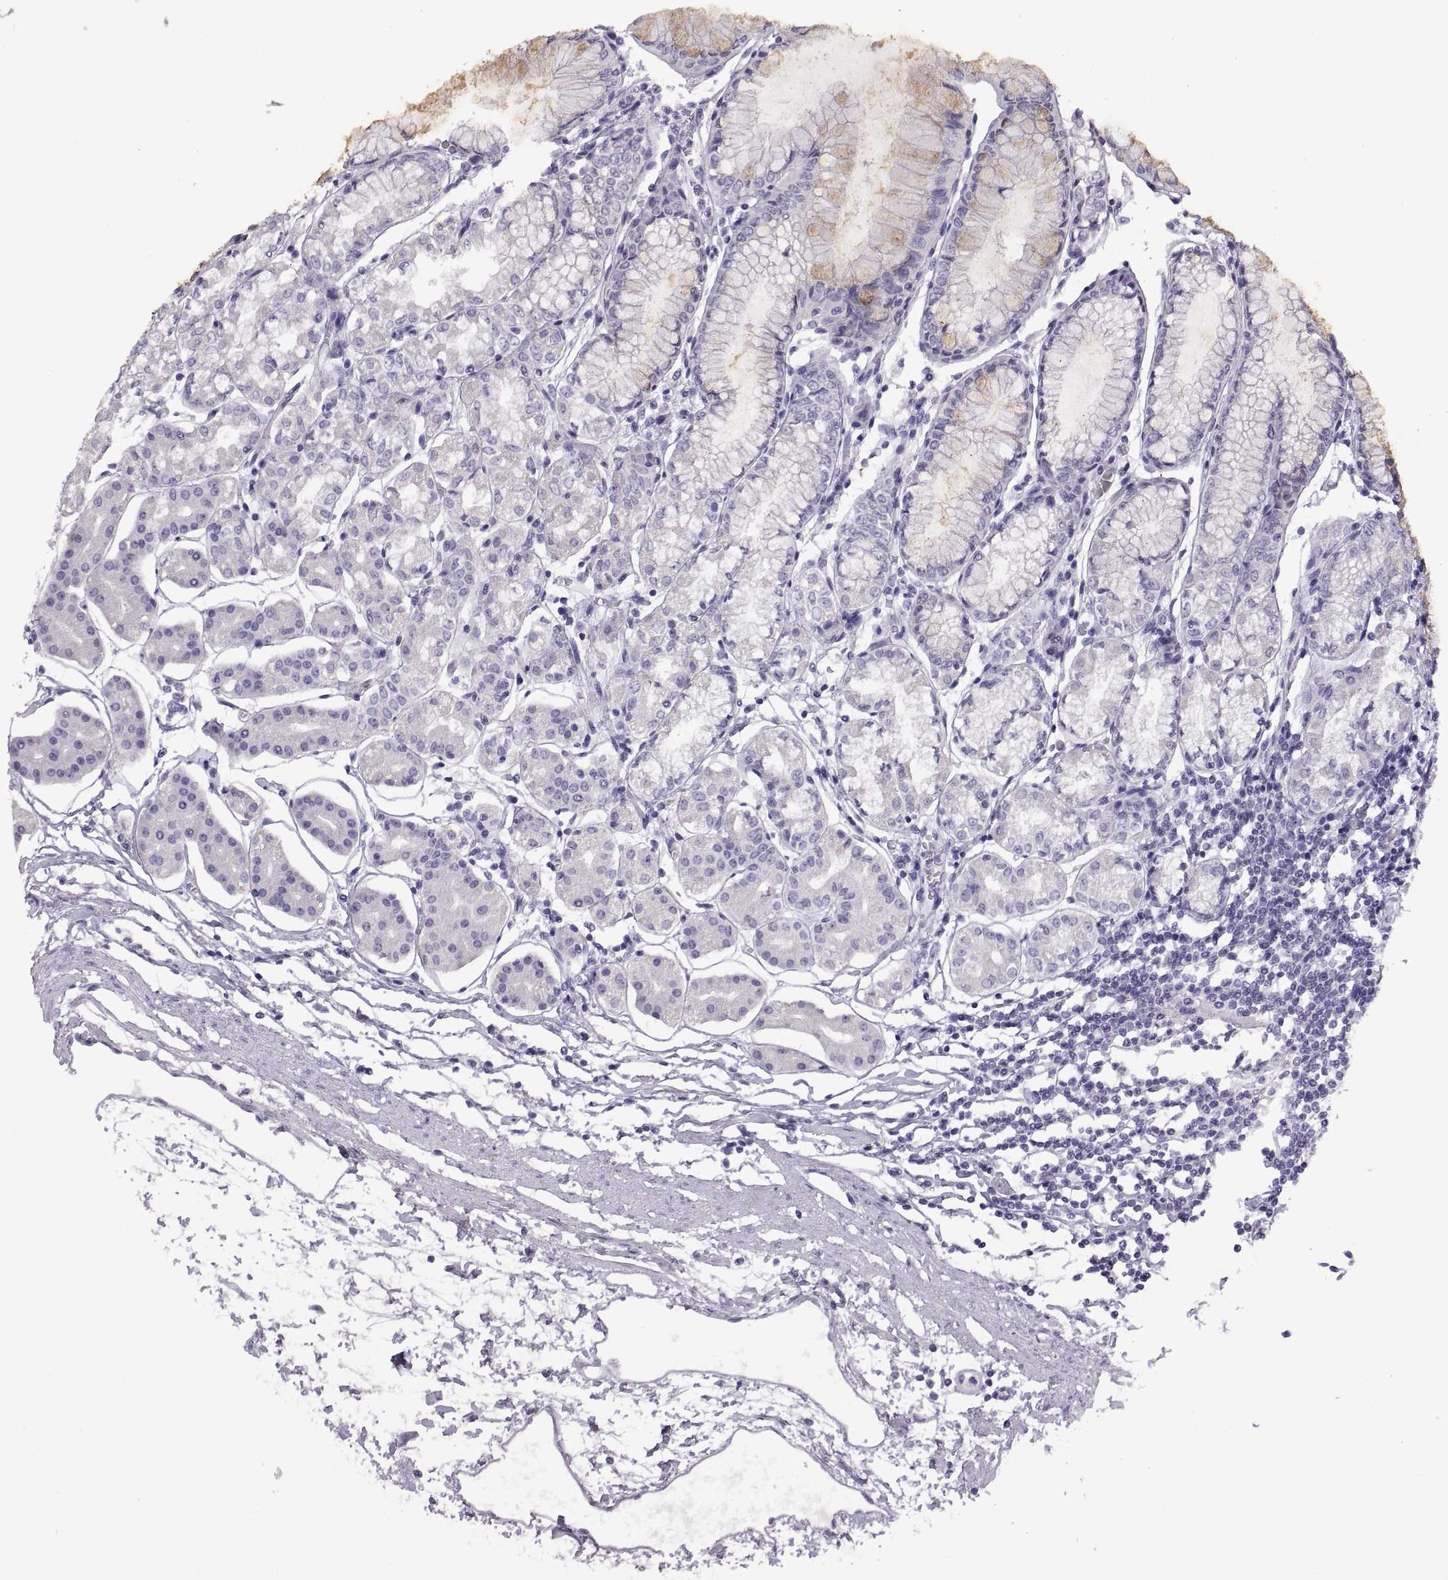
{"staining": {"intensity": "weak", "quantity": "<25%", "location": "cytoplasmic/membranous"}, "tissue": "stomach", "cell_type": "Glandular cells", "image_type": "normal", "snomed": [{"axis": "morphology", "description": "Normal tissue, NOS"}, {"axis": "topography", "description": "Skeletal muscle"}, {"axis": "topography", "description": "Stomach"}], "caption": "The micrograph displays no significant positivity in glandular cells of stomach.", "gene": "RDM1", "patient": {"sex": "female", "age": 57}}